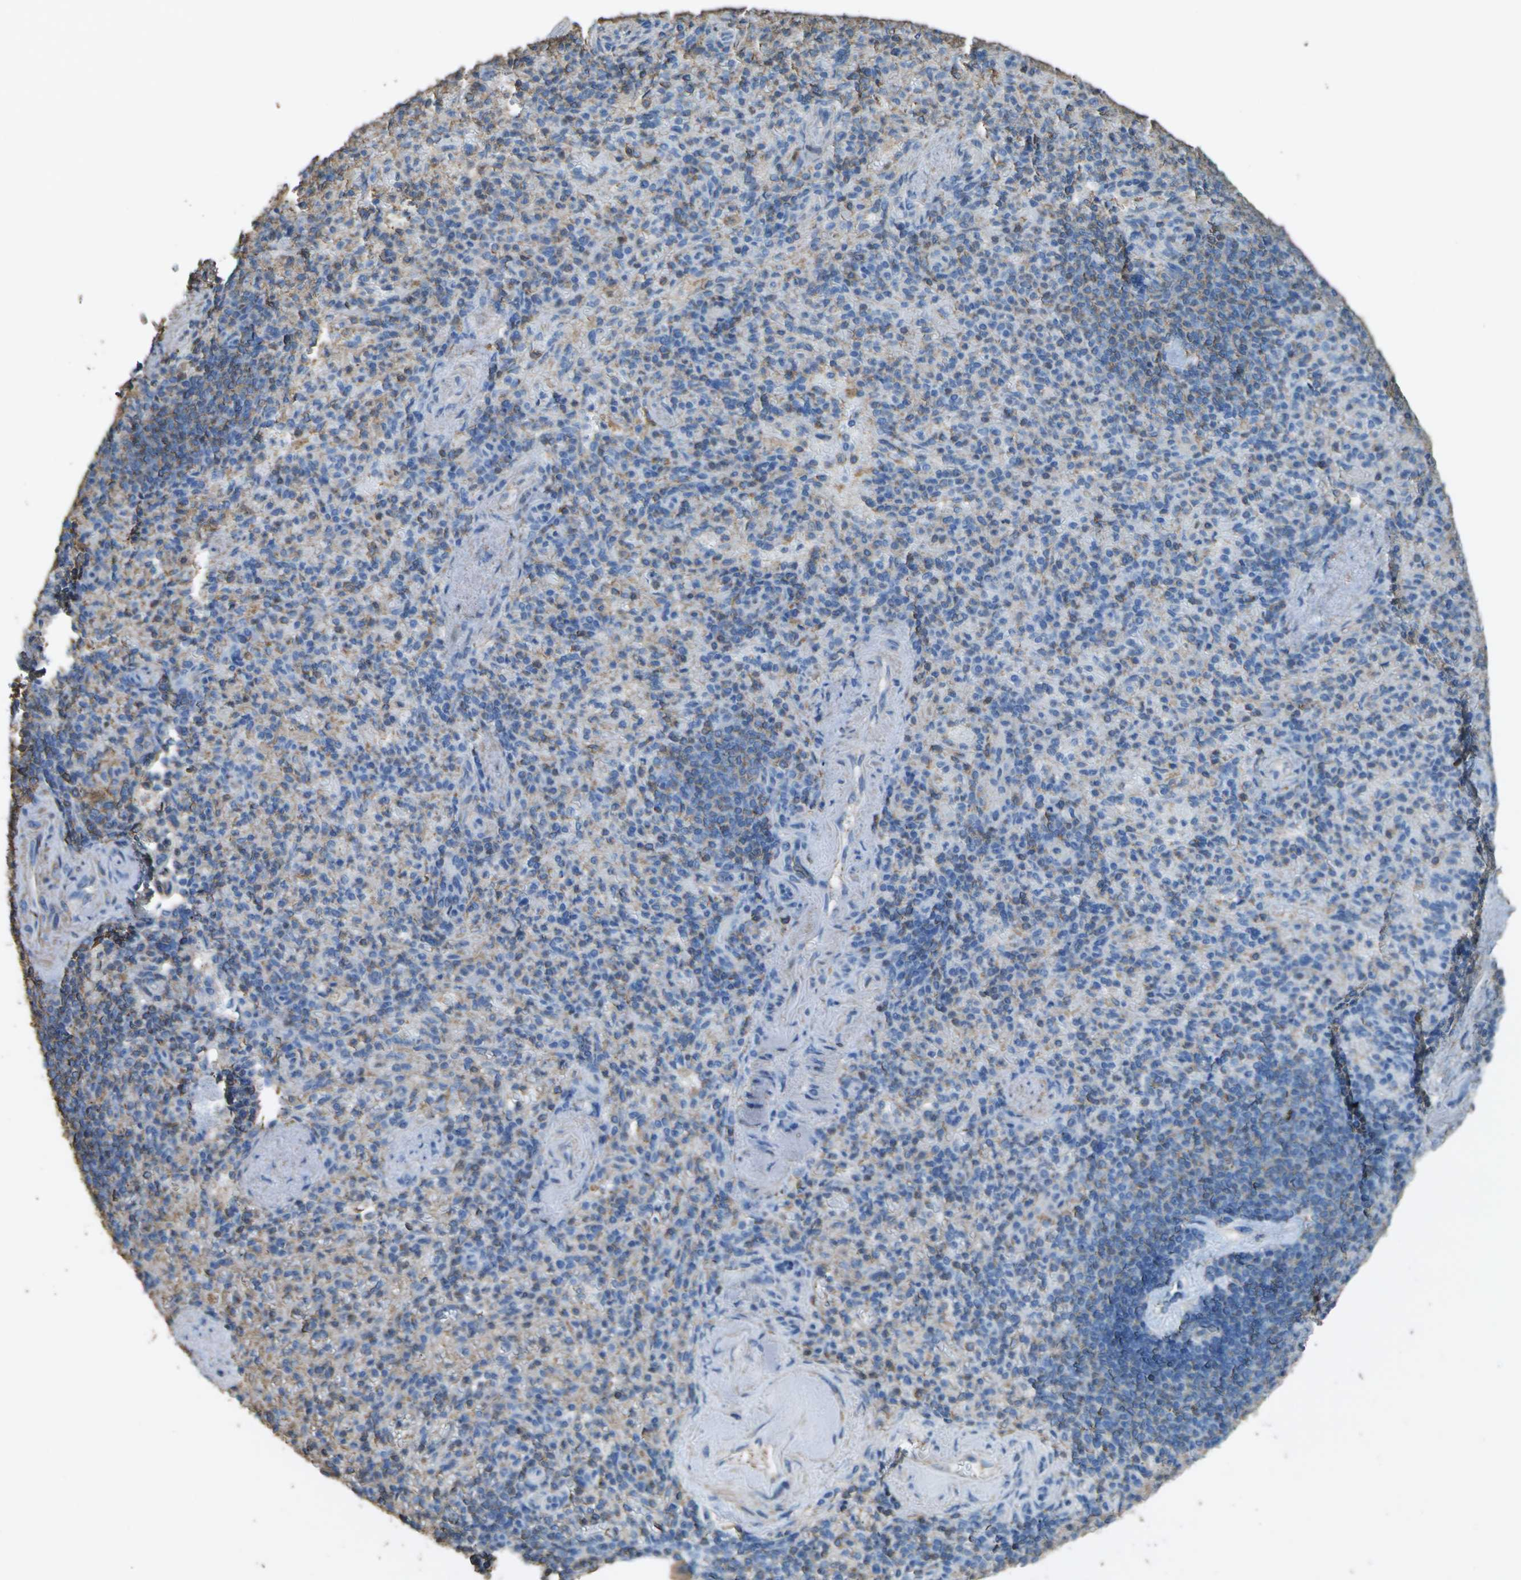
{"staining": {"intensity": "weak", "quantity": "25%-75%", "location": "cytoplasmic/membranous"}, "tissue": "spleen", "cell_type": "Cells in red pulp", "image_type": "normal", "snomed": [{"axis": "morphology", "description": "Normal tissue, NOS"}, {"axis": "topography", "description": "Spleen"}], "caption": "Weak cytoplasmic/membranous positivity is present in about 25%-75% of cells in red pulp in benign spleen. The protein is shown in brown color, while the nuclei are stained blue.", "gene": "CYP4F11", "patient": {"sex": "female", "age": 74}}